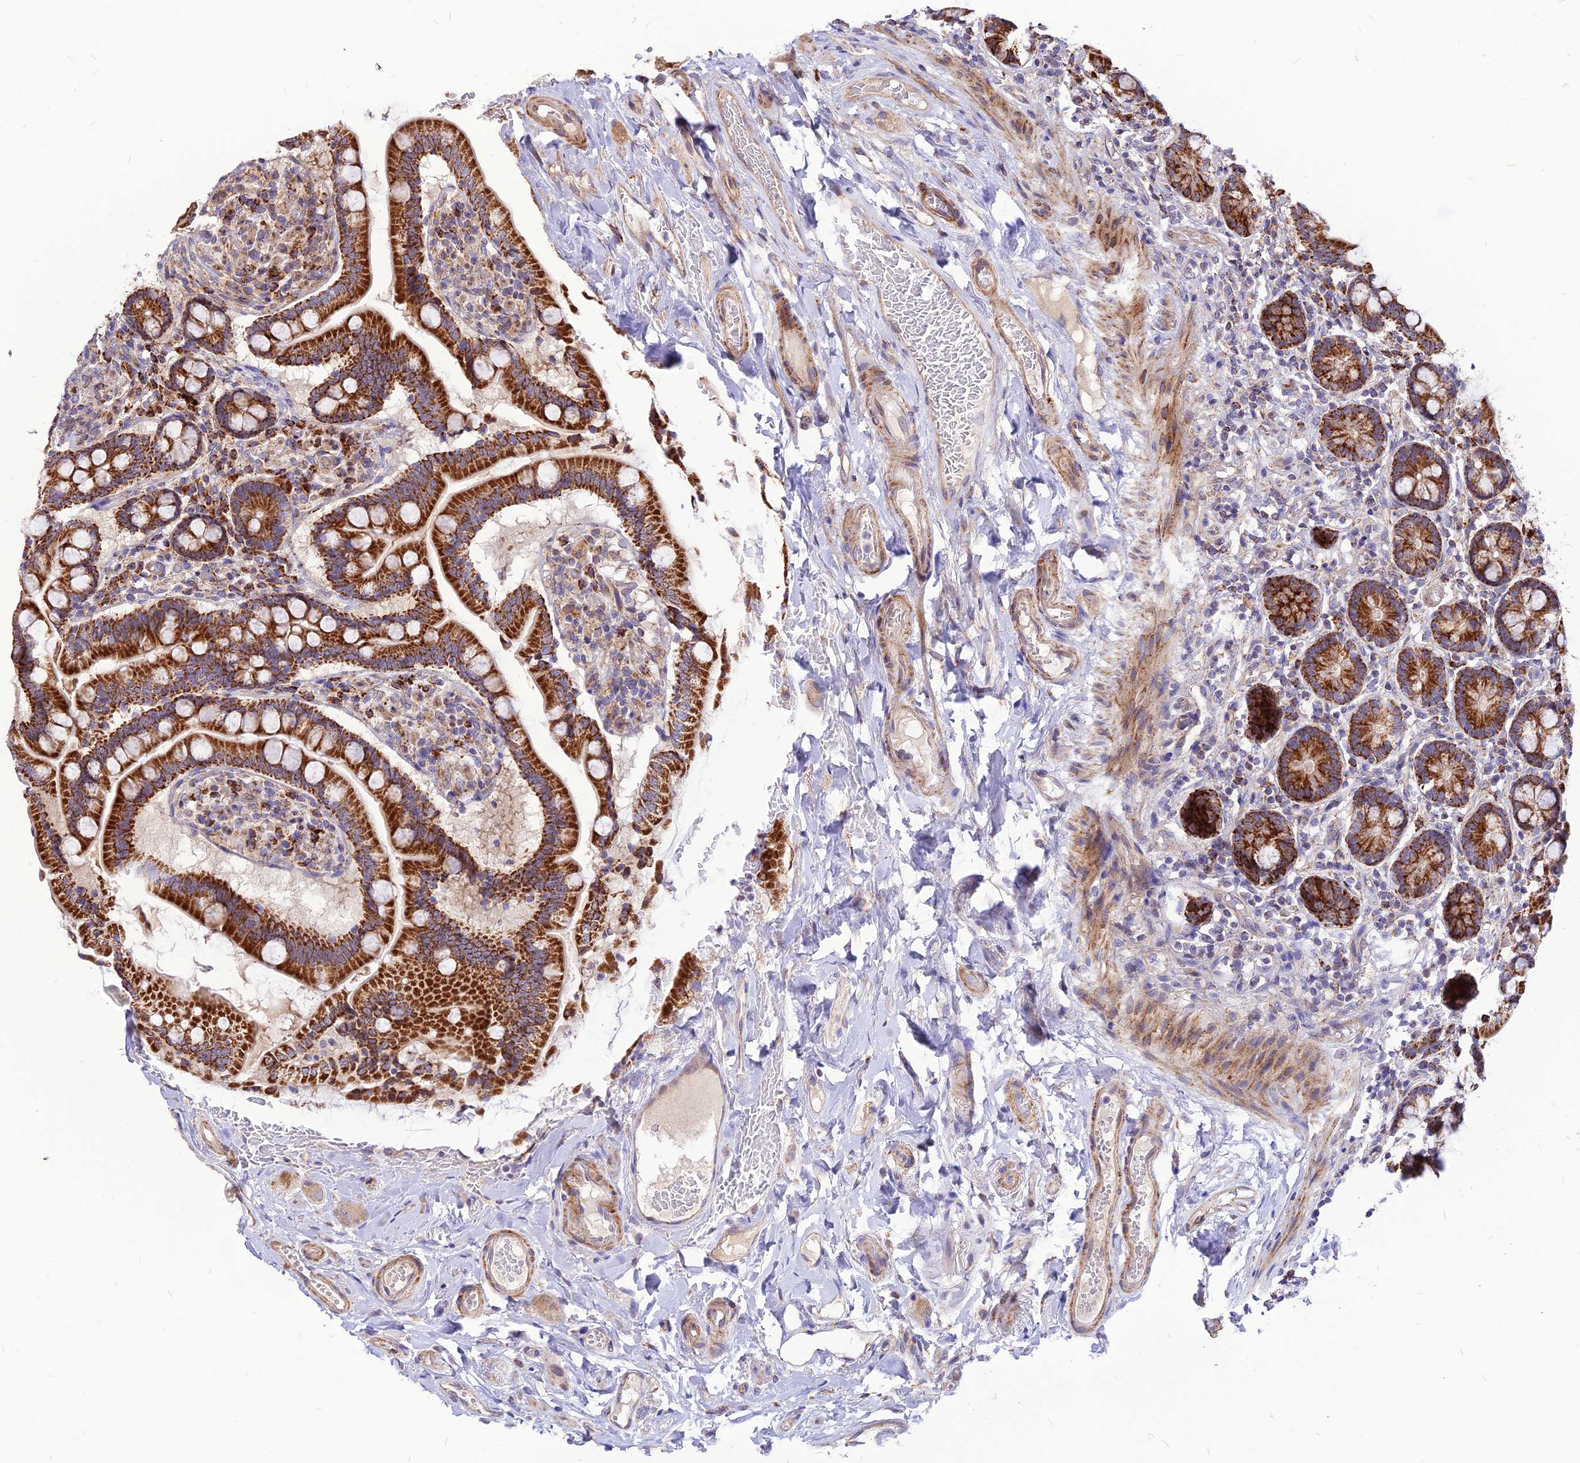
{"staining": {"intensity": "strong", "quantity": ">75%", "location": "cytoplasmic/membranous"}, "tissue": "small intestine", "cell_type": "Glandular cells", "image_type": "normal", "snomed": [{"axis": "morphology", "description": "Normal tissue, NOS"}, {"axis": "topography", "description": "Small intestine"}], "caption": "IHC (DAB) staining of unremarkable small intestine demonstrates strong cytoplasmic/membranous protein expression in about >75% of glandular cells.", "gene": "ECI1", "patient": {"sex": "female", "age": 64}}